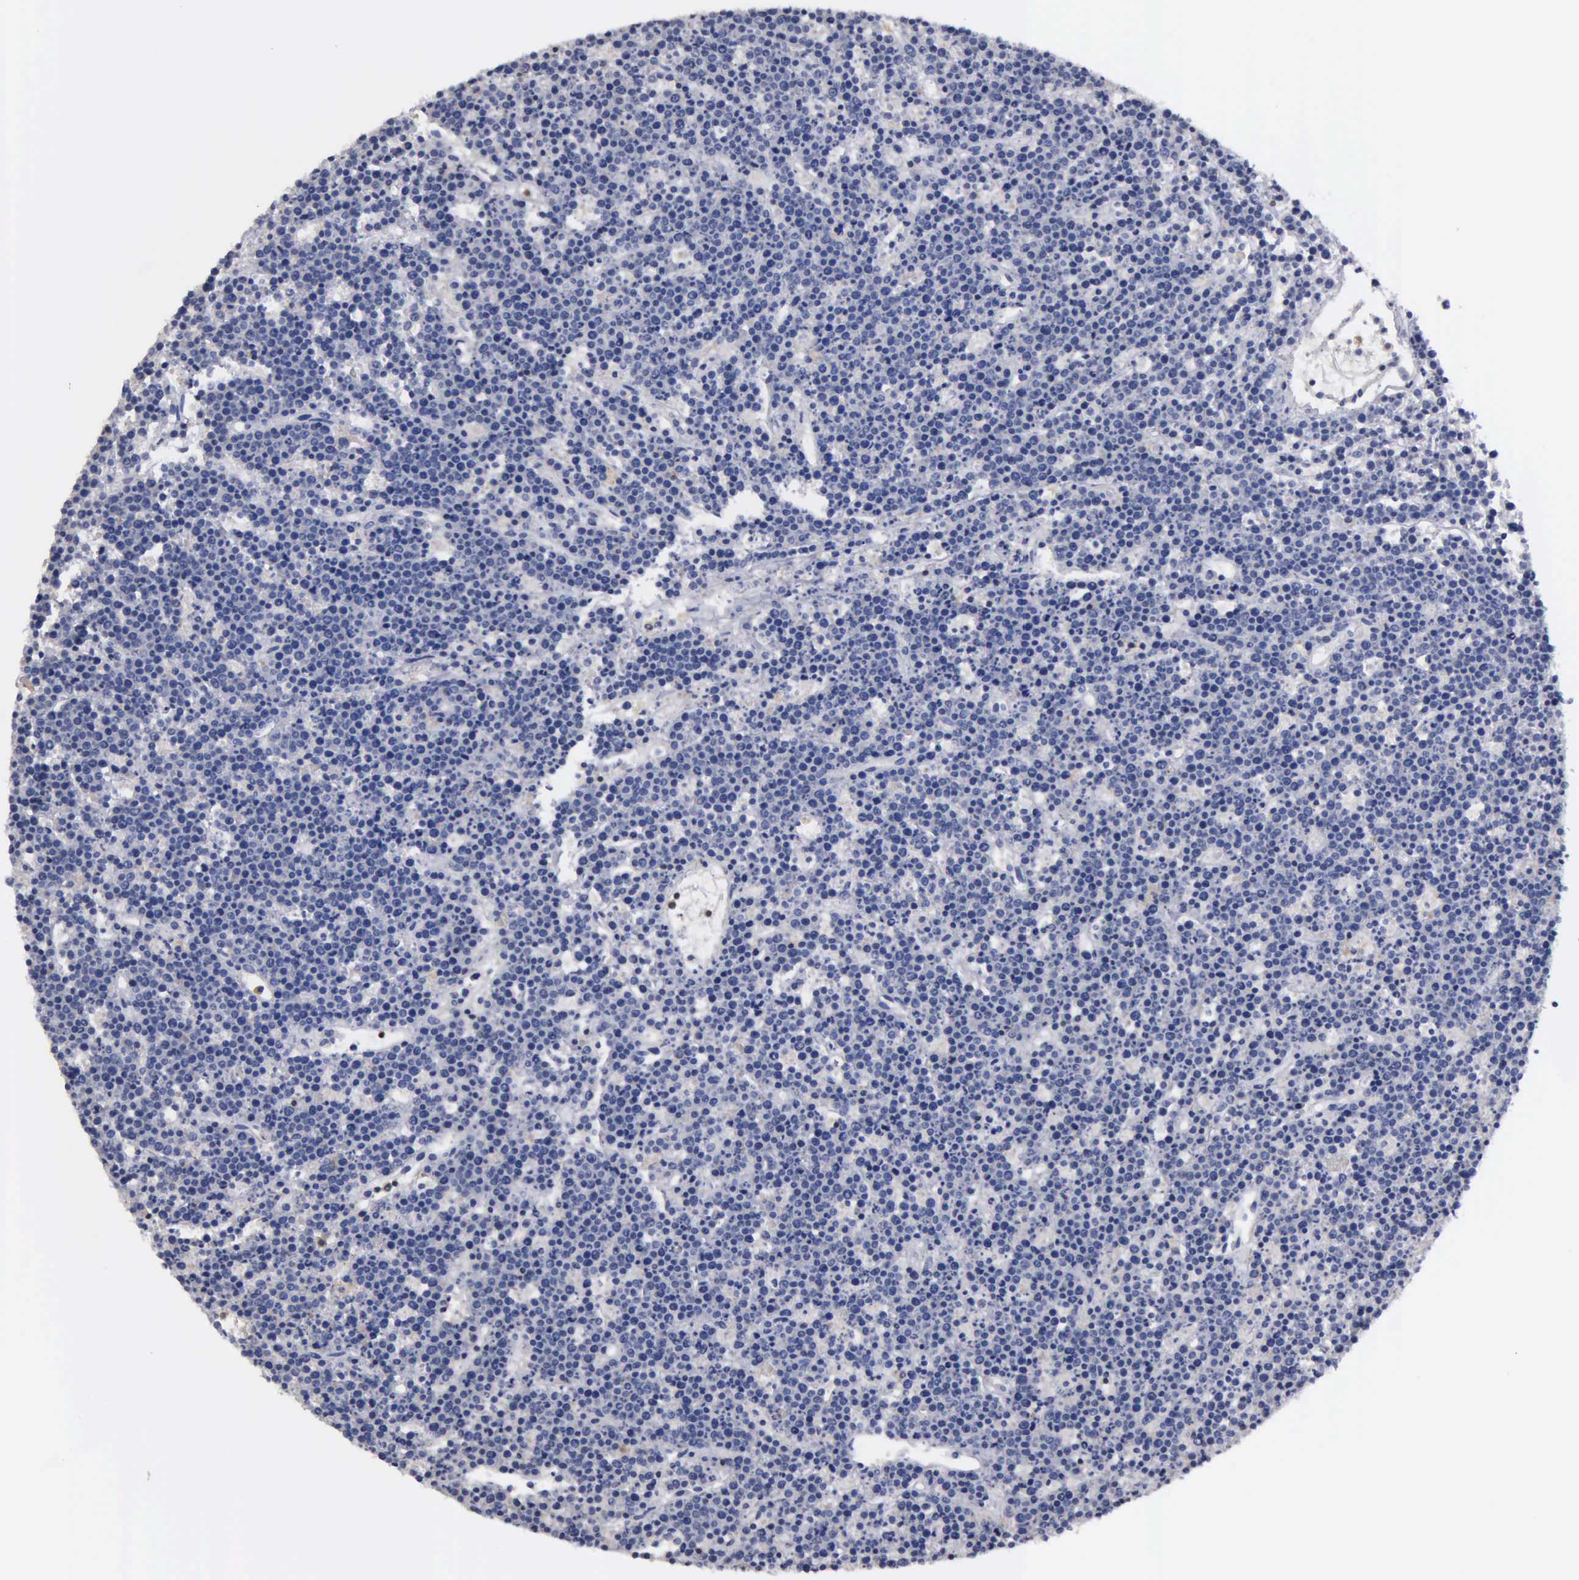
{"staining": {"intensity": "negative", "quantity": "none", "location": "none"}, "tissue": "lymphoma", "cell_type": "Tumor cells", "image_type": "cancer", "snomed": [{"axis": "morphology", "description": "Malignant lymphoma, non-Hodgkin's type, High grade"}, {"axis": "topography", "description": "Ovary"}], "caption": "The immunohistochemistry (IHC) histopathology image has no significant expression in tumor cells of lymphoma tissue. (IHC, brightfield microscopy, high magnification).", "gene": "G6PD", "patient": {"sex": "female", "age": 56}}